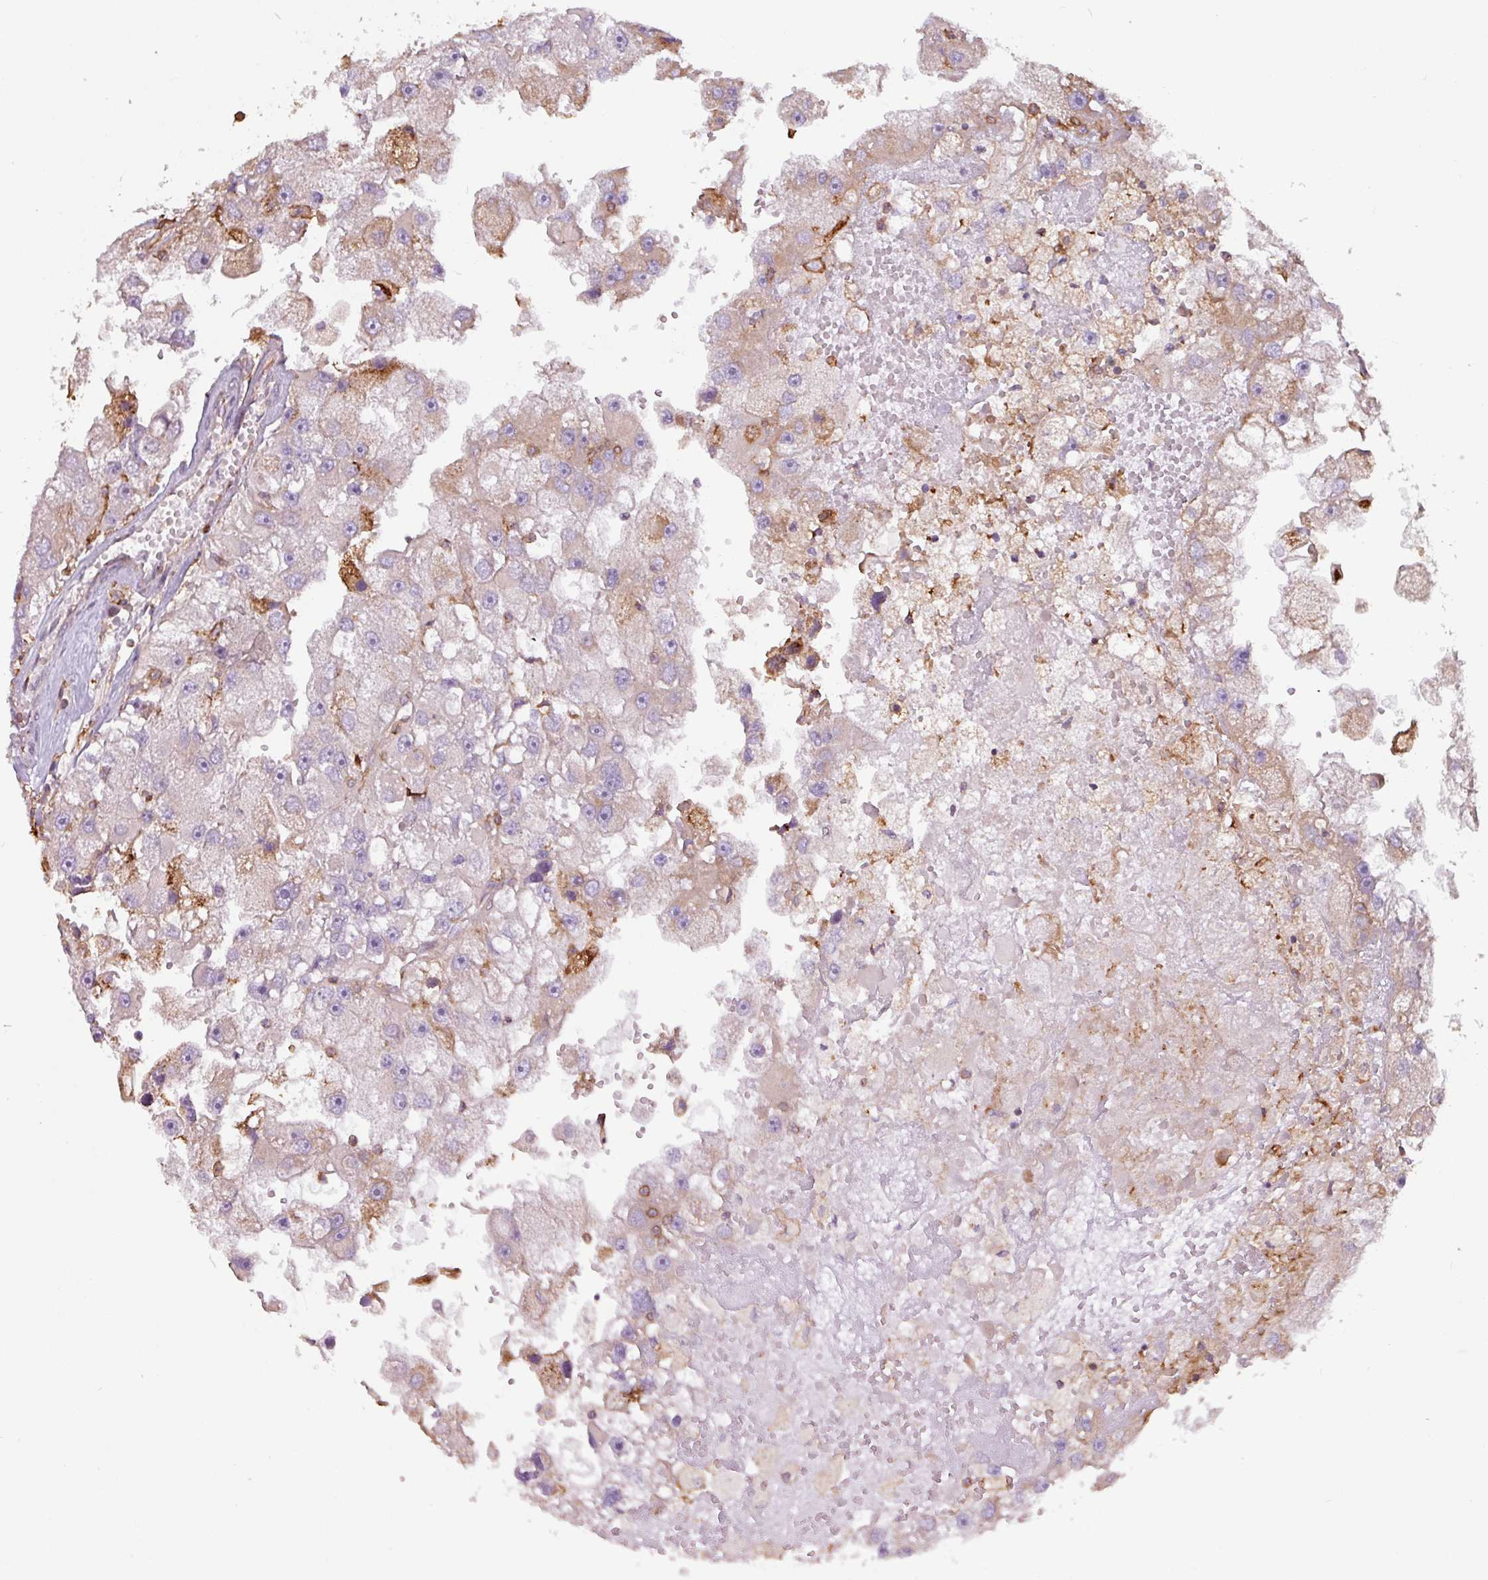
{"staining": {"intensity": "weak", "quantity": "<25%", "location": "cytoplasmic/membranous"}, "tissue": "renal cancer", "cell_type": "Tumor cells", "image_type": "cancer", "snomed": [{"axis": "morphology", "description": "Adenocarcinoma, NOS"}, {"axis": "topography", "description": "Kidney"}], "caption": "There is no significant positivity in tumor cells of adenocarcinoma (renal).", "gene": "ACTR3", "patient": {"sex": "male", "age": 63}}